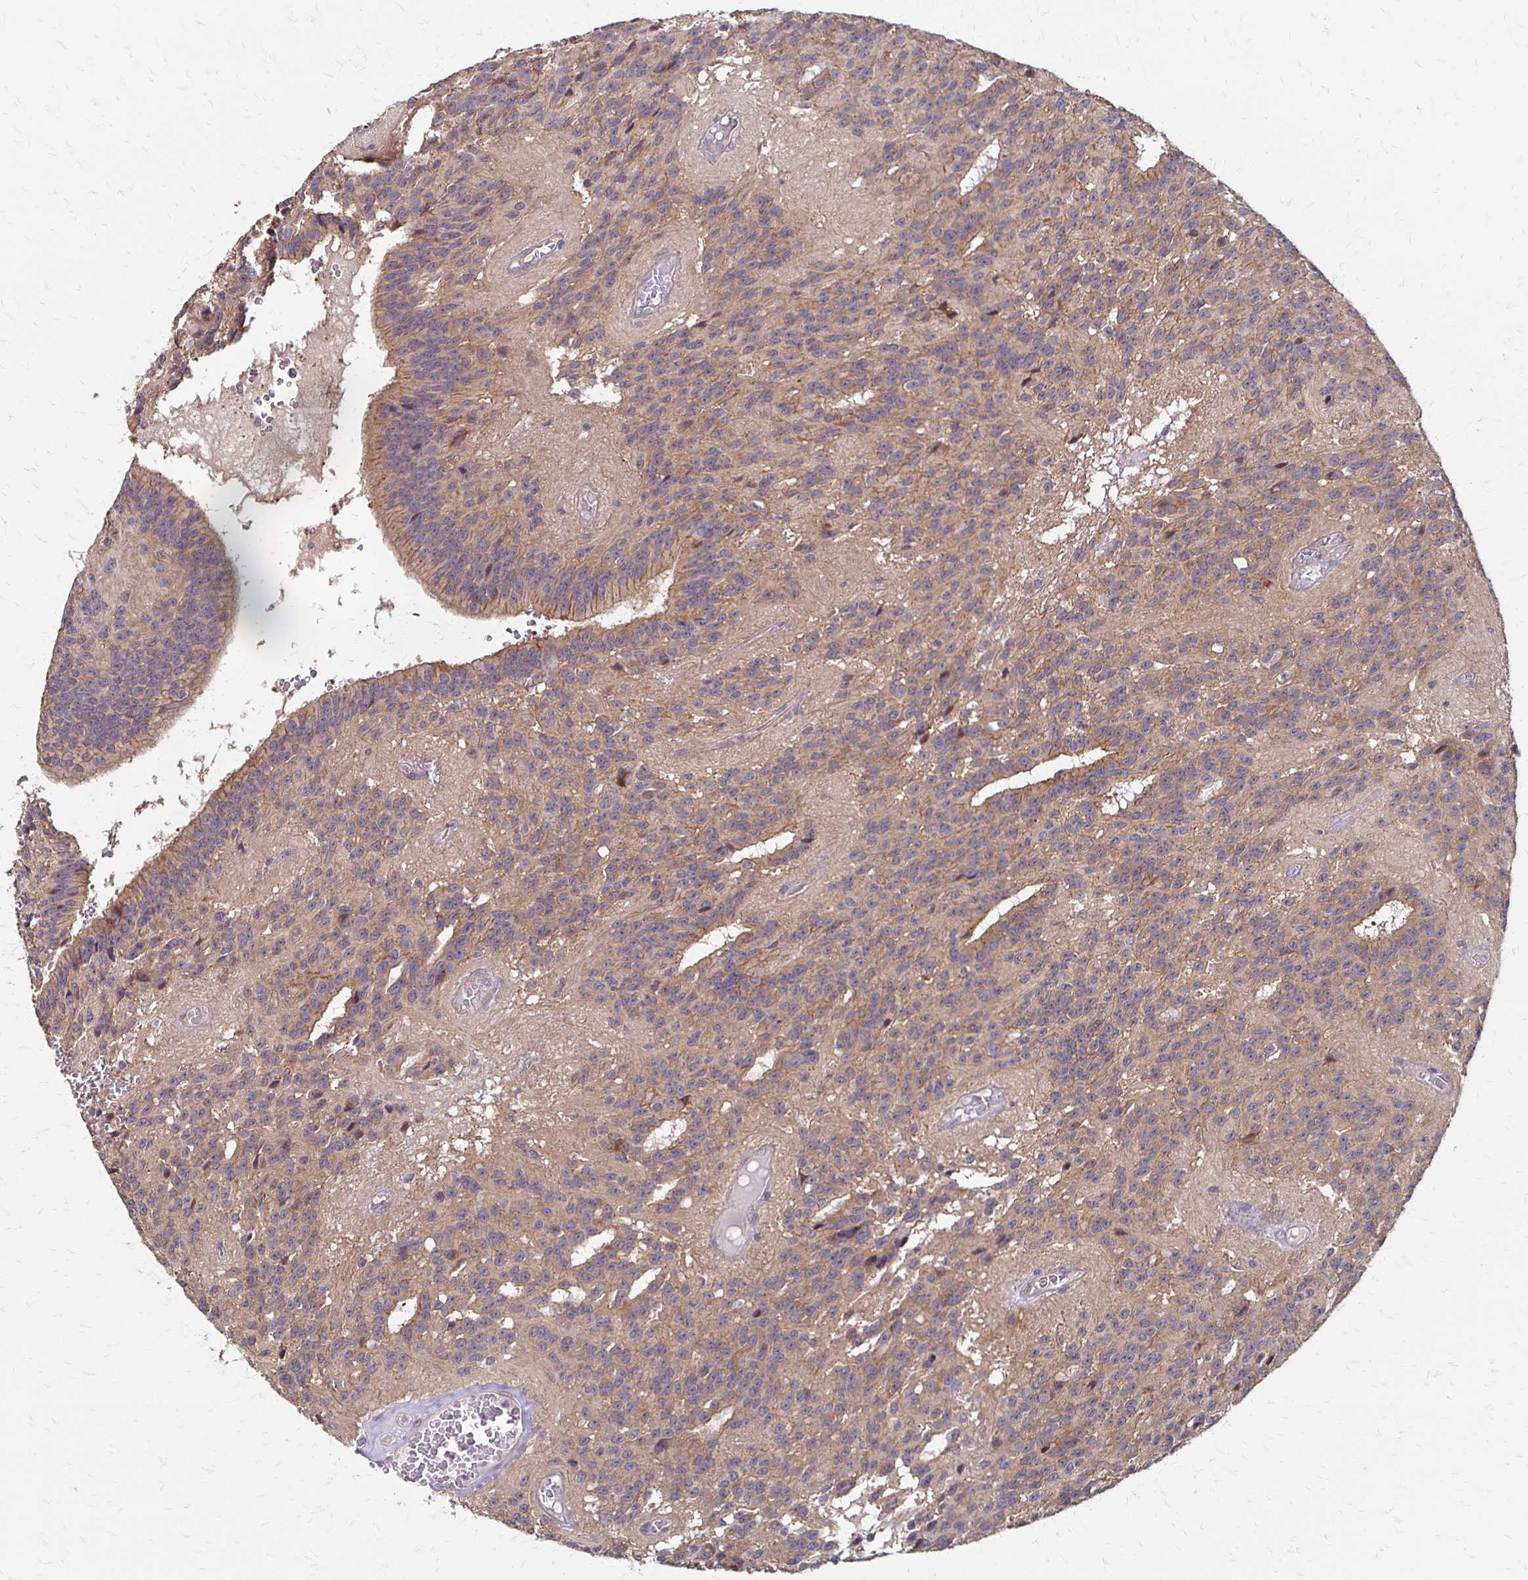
{"staining": {"intensity": "weak", "quantity": "25%-75%", "location": "cytoplasmic/membranous"}, "tissue": "glioma", "cell_type": "Tumor cells", "image_type": "cancer", "snomed": [{"axis": "morphology", "description": "Glioma, malignant, Low grade"}, {"axis": "topography", "description": "Brain"}], "caption": "About 25%-75% of tumor cells in malignant low-grade glioma exhibit weak cytoplasmic/membranous protein expression as visualized by brown immunohistochemical staining.", "gene": "CFL2", "patient": {"sex": "male", "age": 31}}